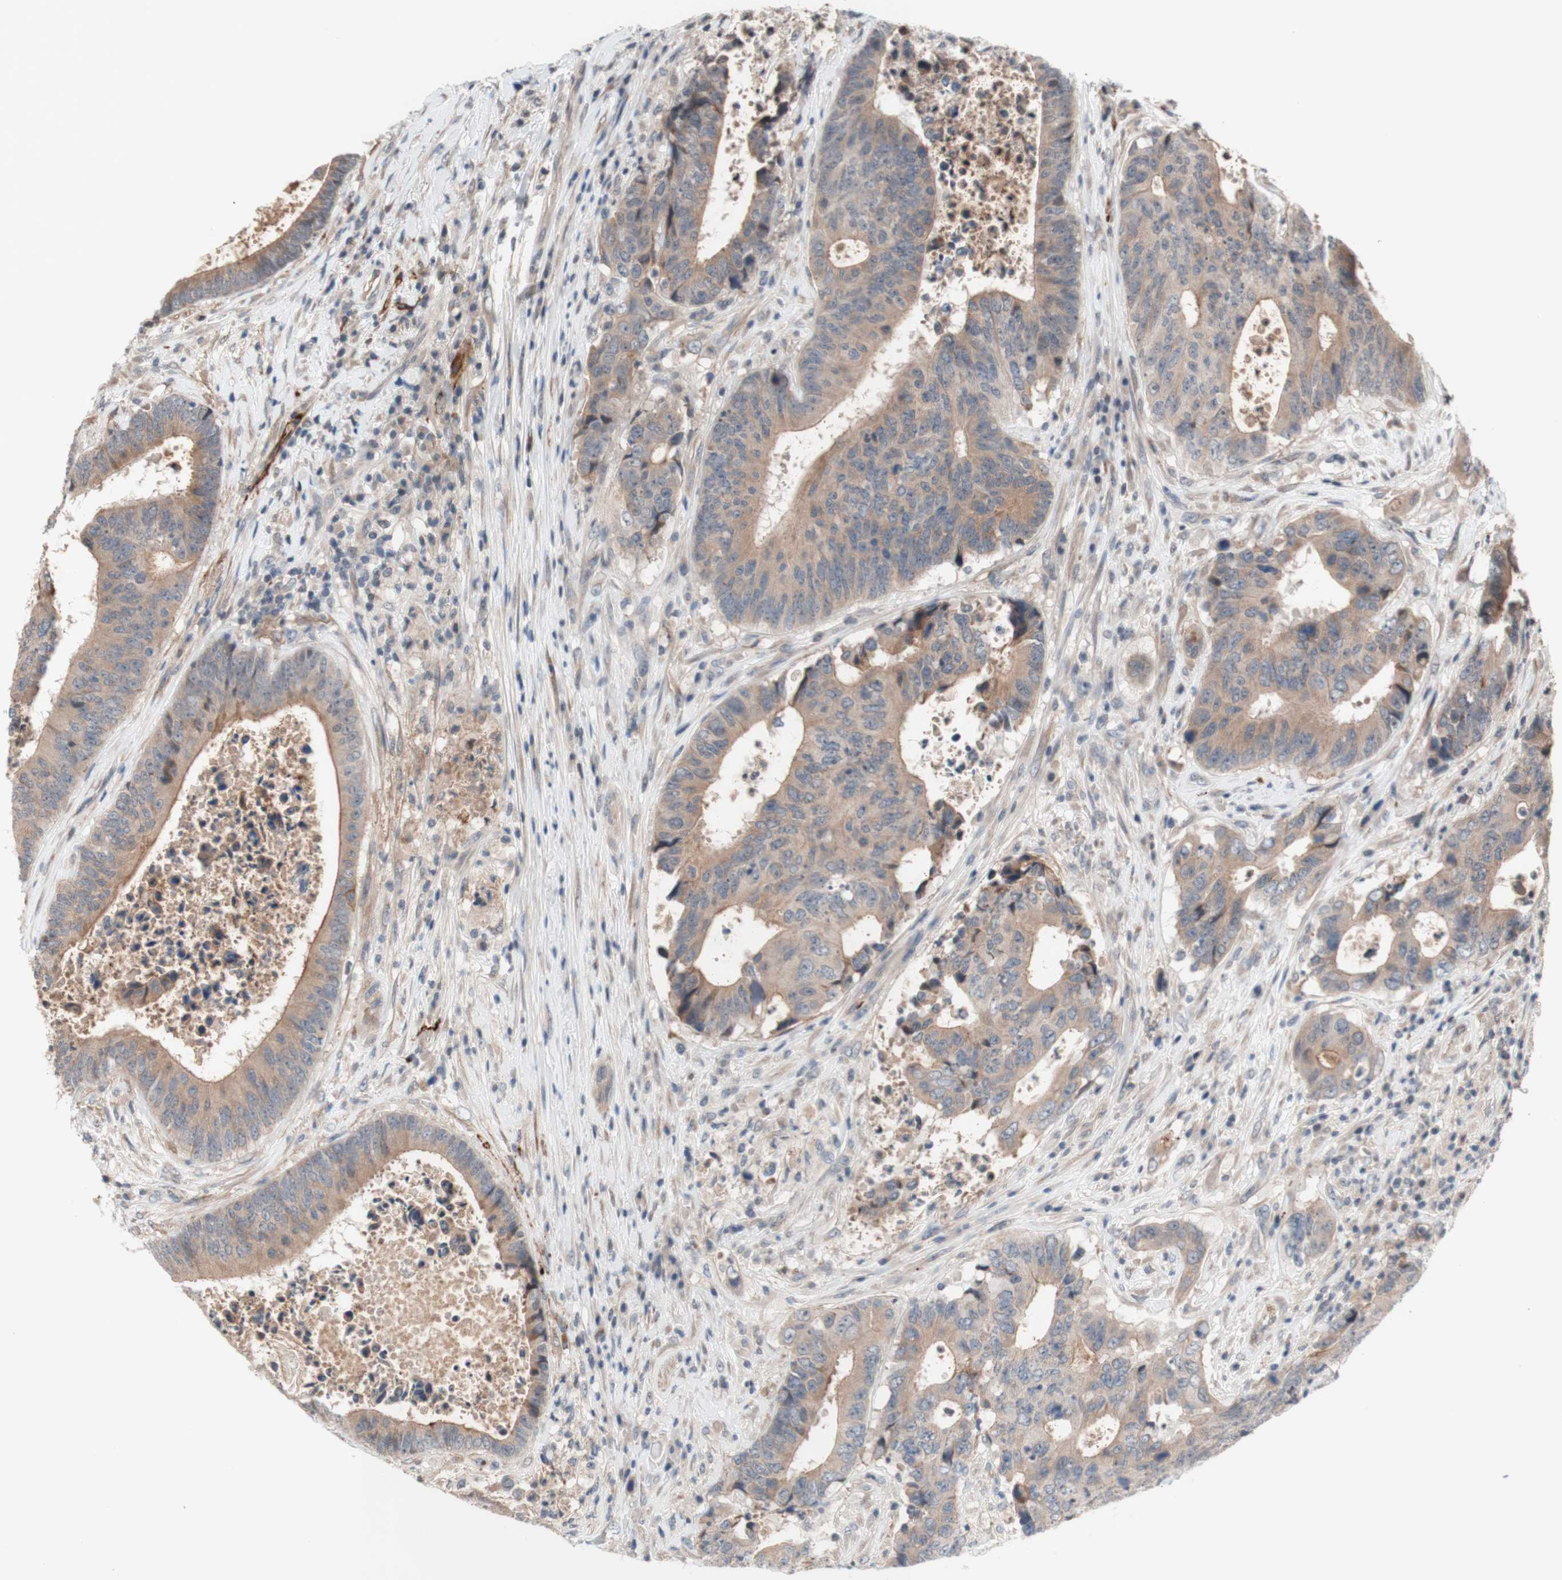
{"staining": {"intensity": "weak", "quantity": ">75%", "location": "cytoplasmic/membranous"}, "tissue": "colorectal cancer", "cell_type": "Tumor cells", "image_type": "cancer", "snomed": [{"axis": "morphology", "description": "Adenocarcinoma, NOS"}, {"axis": "topography", "description": "Rectum"}], "caption": "Protein staining displays weak cytoplasmic/membranous positivity in approximately >75% of tumor cells in colorectal adenocarcinoma.", "gene": "CD55", "patient": {"sex": "male", "age": 72}}